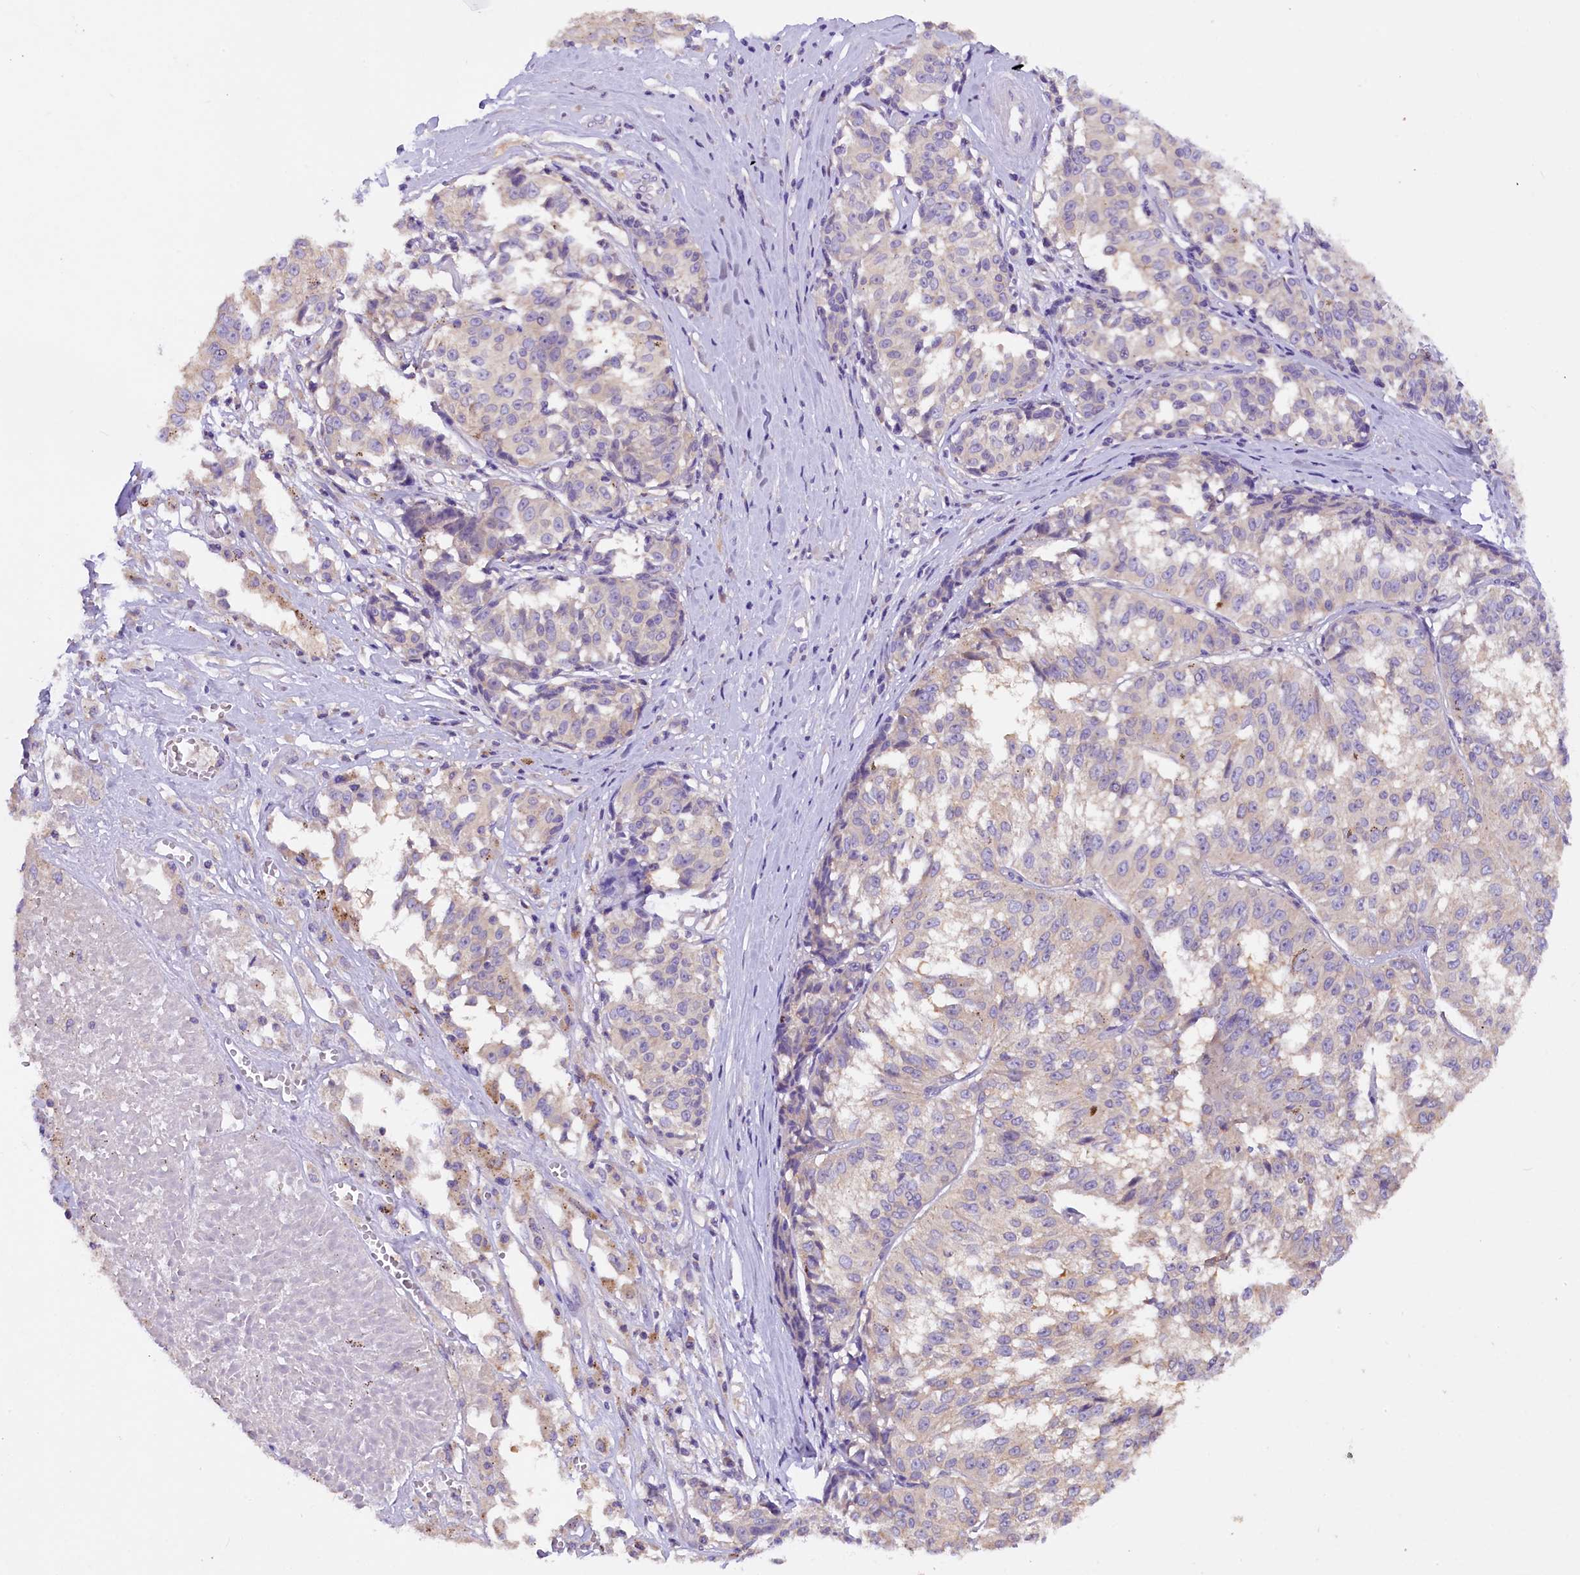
{"staining": {"intensity": "negative", "quantity": "none", "location": "none"}, "tissue": "melanoma", "cell_type": "Tumor cells", "image_type": "cancer", "snomed": [{"axis": "morphology", "description": "Malignant melanoma, NOS"}, {"axis": "topography", "description": "Skin"}], "caption": "Micrograph shows no protein expression in tumor cells of malignant melanoma tissue.", "gene": "AP3B2", "patient": {"sex": "female", "age": 72}}